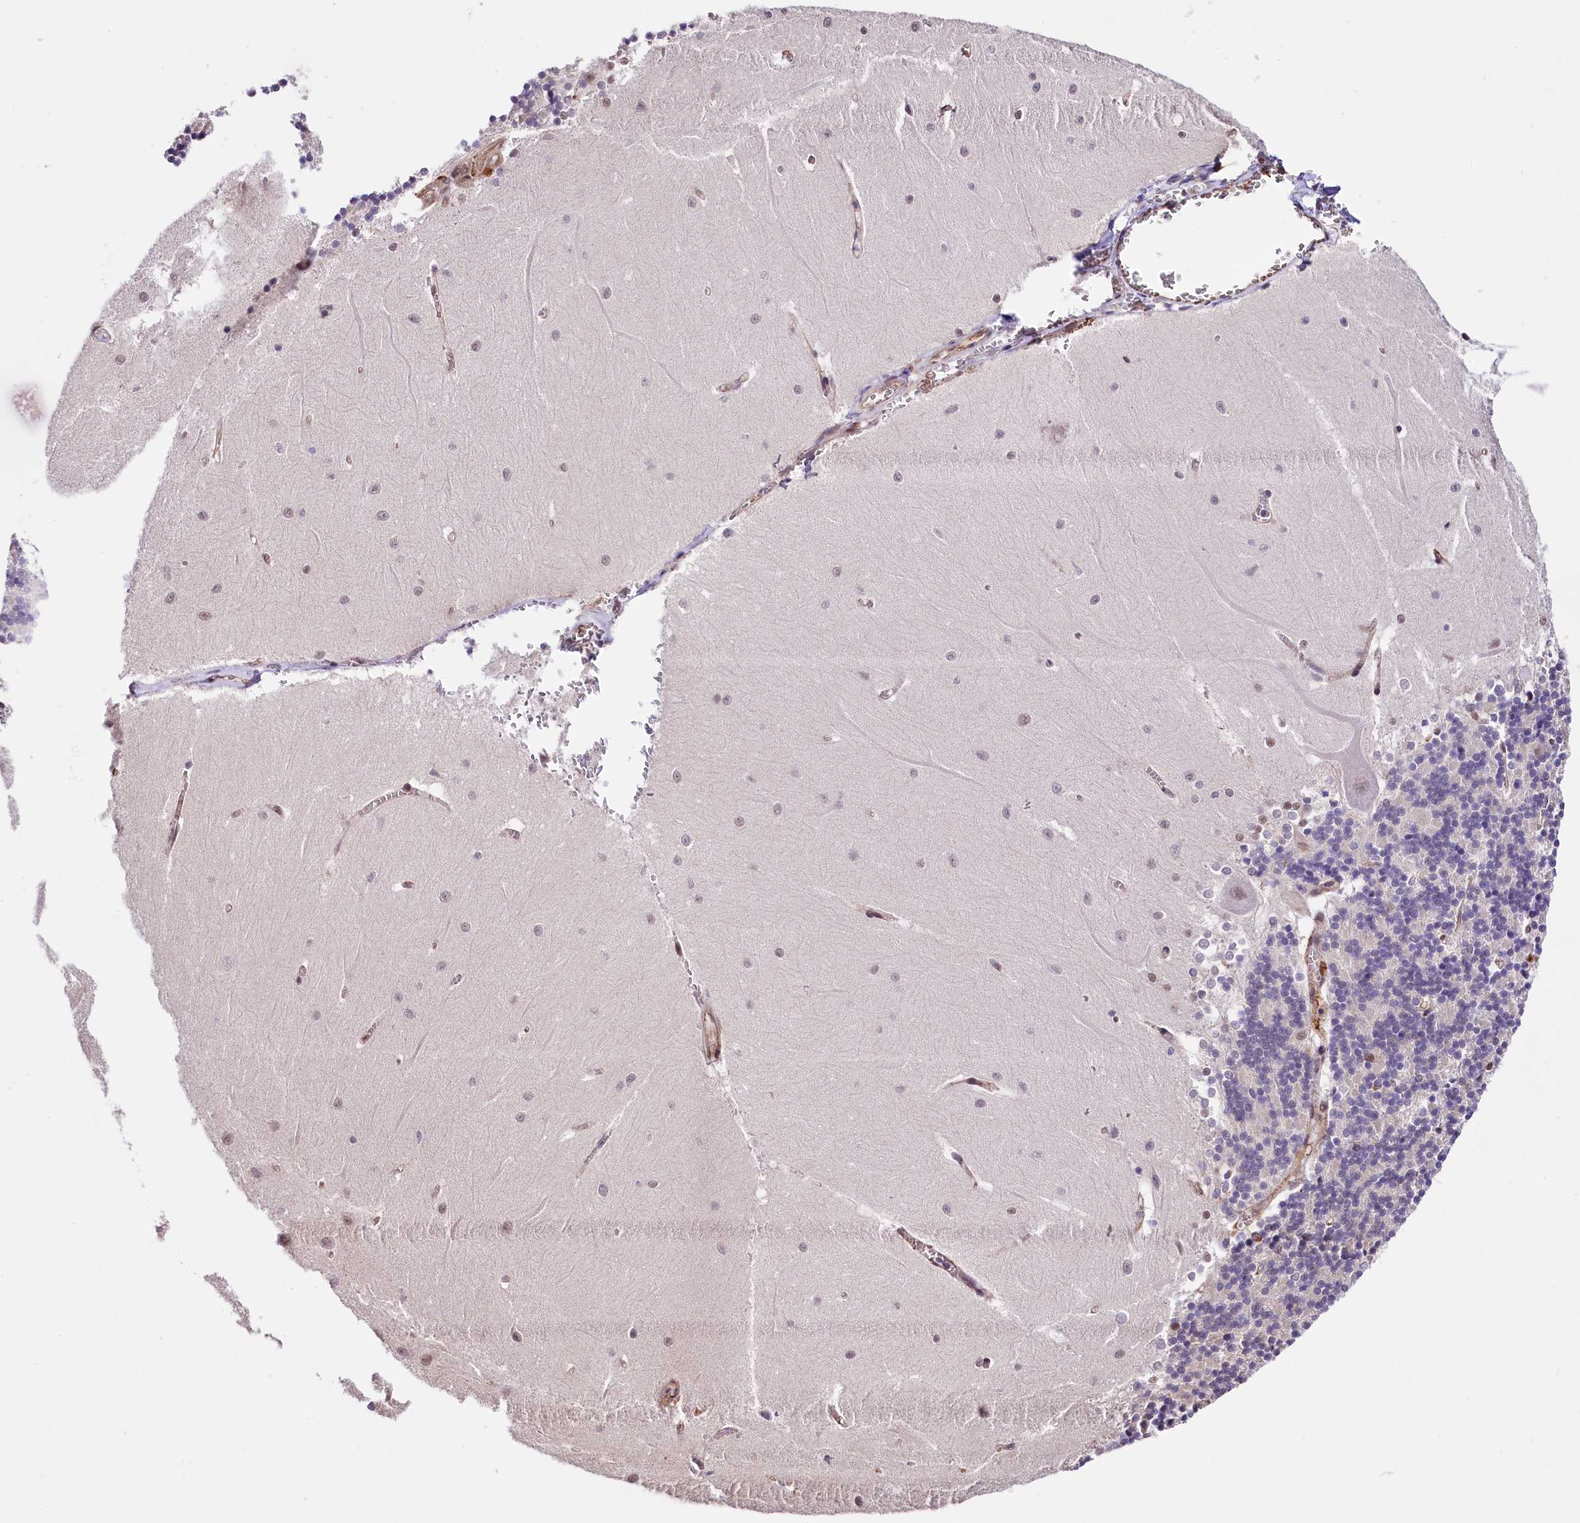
{"staining": {"intensity": "negative", "quantity": "none", "location": "none"}, "tissue": "cerebellum", "cell_type": "Cells in granular layer", "image_type": "normal", "snomed": [{"axis": "morphology", "description": "Normal tissue, NOS"}, {"axis": "topography", "description": "Cerebellum"}], "caption": "This micrograph is of normal cerebellum stained with immunohistochemistry (IHC) to label a protein in brown with the nuclei are counter-stained blue. There is no staining in cells in granular layer. (DAB (3,3'-diaminobenzidine) immunohistochemistry with hematoxylin counter stain).", "gene": "MRPL54", "patient": {"sex": "male", "age": 37}}